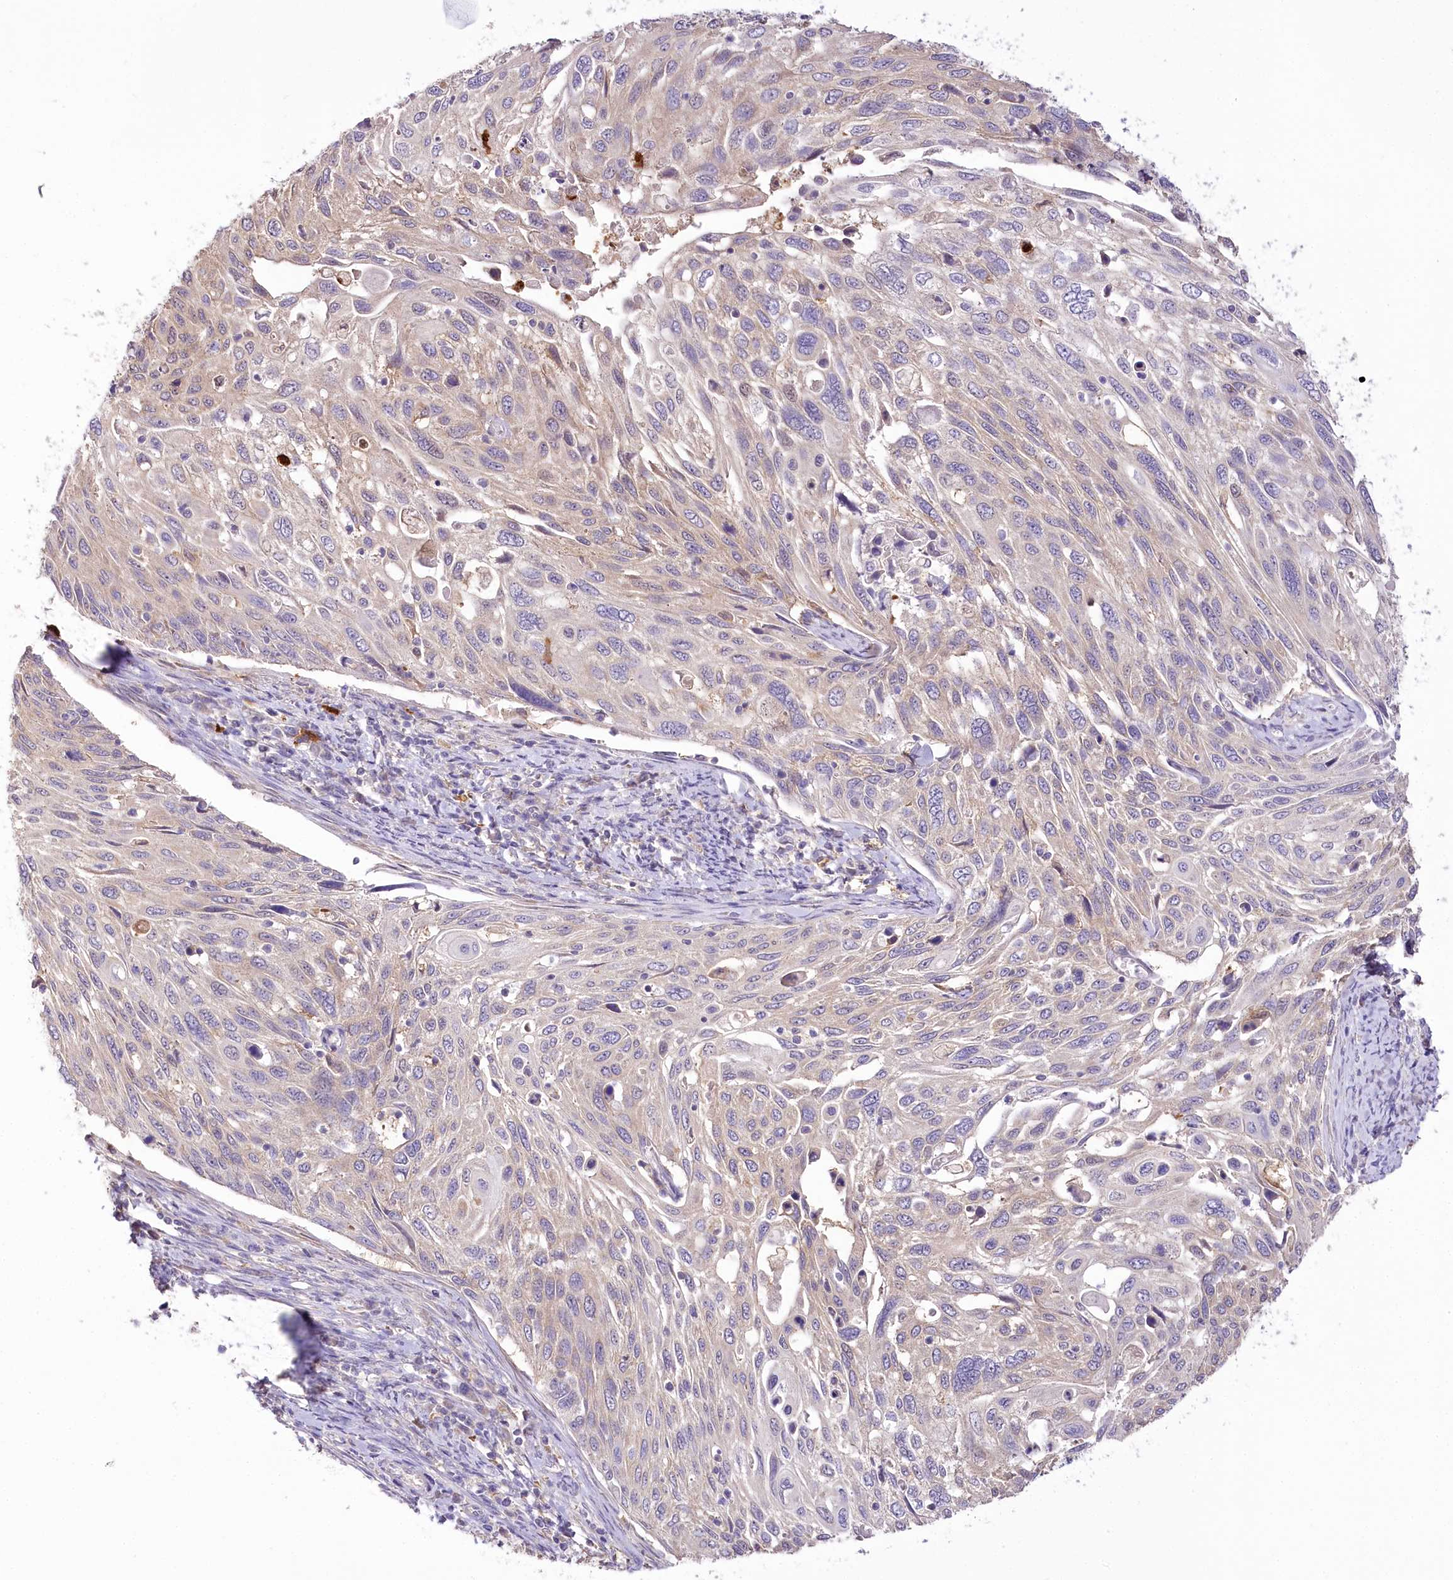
{"staining": {"intensity": "negative", "quantity": "none", "location": "none"}, "tissue": "cervical cancer", "cell_type": "Tumor cells", "image_type": "cancer", "snomed": [{"axis": "morphology", "description": "Squamous cell carcinoma, NOS"}, {"axis": "topography", "description": "Cervix"}], "caption": "Immunohistochemistry histopathology image of neoplastic tissue: human cervical squamous cell carcinoma stained with DAB demonstrates no significant protein positivity in tumor cells. (DAB immunohistochemistry (IHC), high magnification).", "gene": "DPYD", "patient": {"sex": "female", "age": 70}}